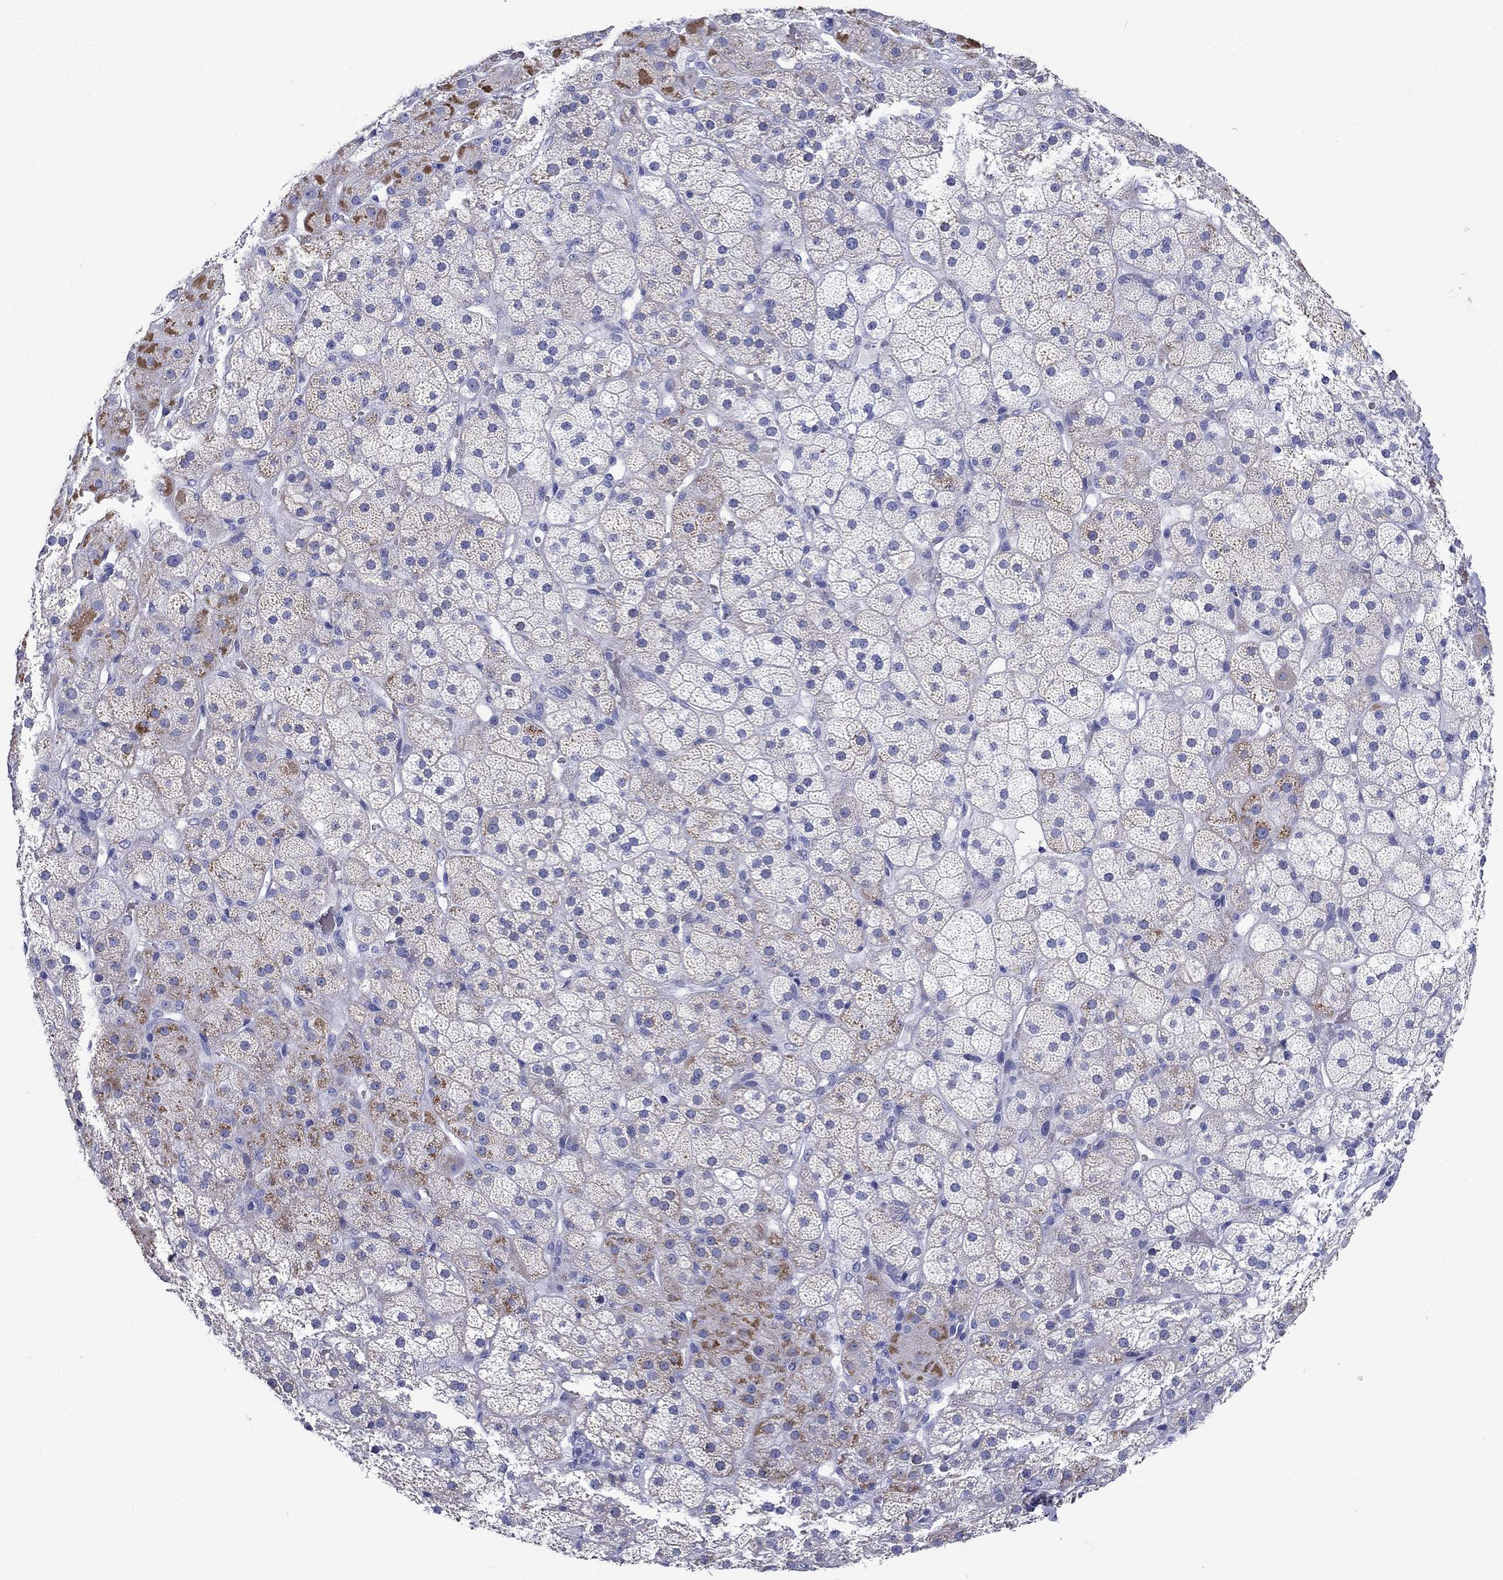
{"staining": {"intensity": "weak", "quantity": "<25%", "location": "cytoplasmic/membranous"}, "tissue": "adrenal gland", "cell_type": "Glandular cells", "image_type": "normal", "snomed": [{"axis": "morphology", "description": "Normal tissue, NOS"}, {"axis": "topography", "description": "Adrenal gland"}], "caption": "This photomicrograph is of unremarkable adrenal gland stained with IHC to label a protein in brown with the nuclei are counter-stained blue. There is no expression in glandular cells. Brightfield microscopy of immunohistochemistry stained with DAB (brown) and hematoxylin (blue), captured at high magnification.", "gene": "CD40LG", "patient": {"sex": "male", "age": 57}}